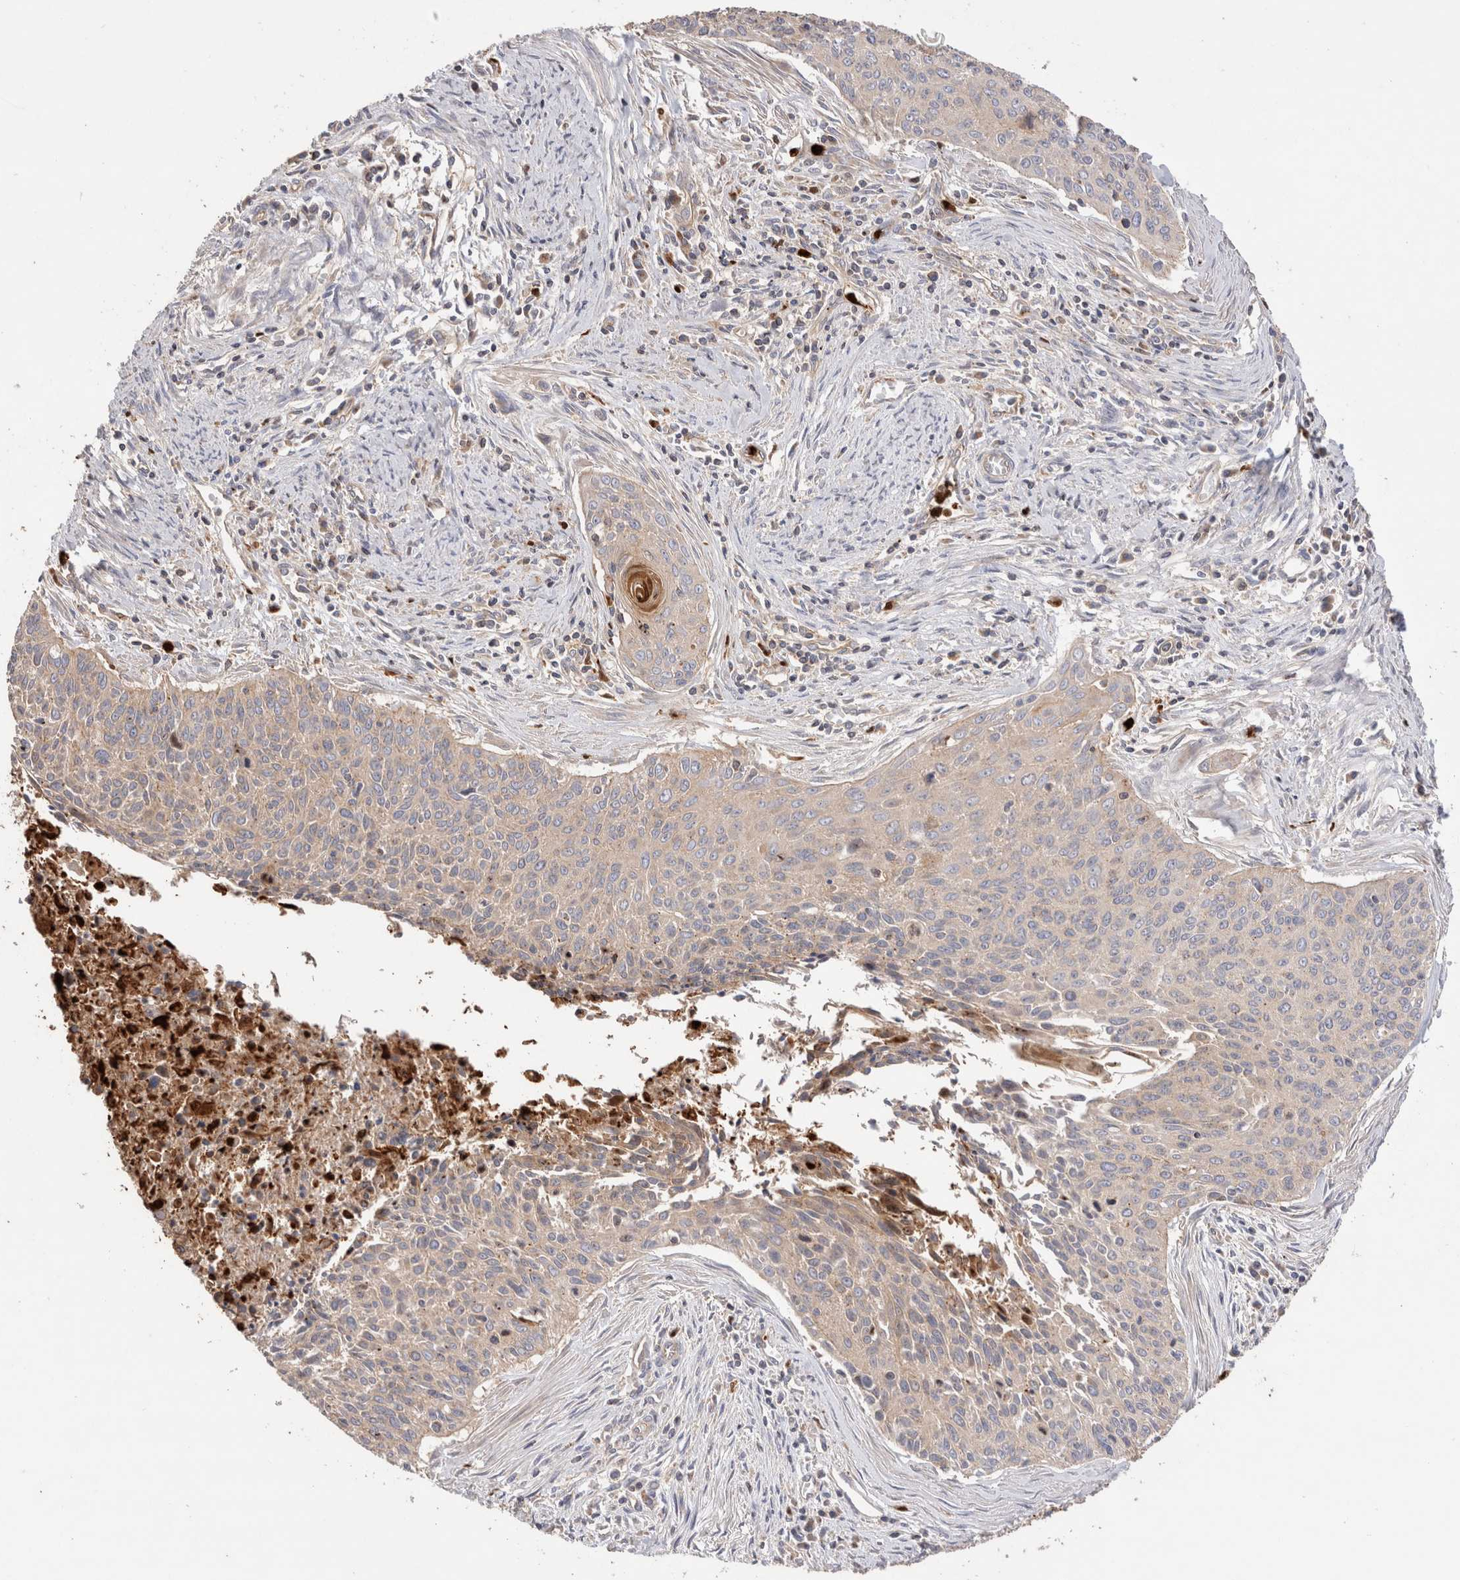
{"staining": {"intensity": "moderate", "quantity": "<25%", "location": "cytoplasmic/membranous"}, "tissue": "cervical cancer", "cell_type": "Tumor cells", "image_type": "cancer", "snomed": [{"axis": "morphology", "description": "Squamous cell carcinoma, NOS"}, {"axis": "topography", "description": "Cervix"}], "caption": "A brown stain shows moderate cytoplasmic/membranous positivity of a protein in human squamous cell carcinoma (cervical) tumor cells.", "gene": "NXT2", "patient": {"sex": "female", "age": 55}}